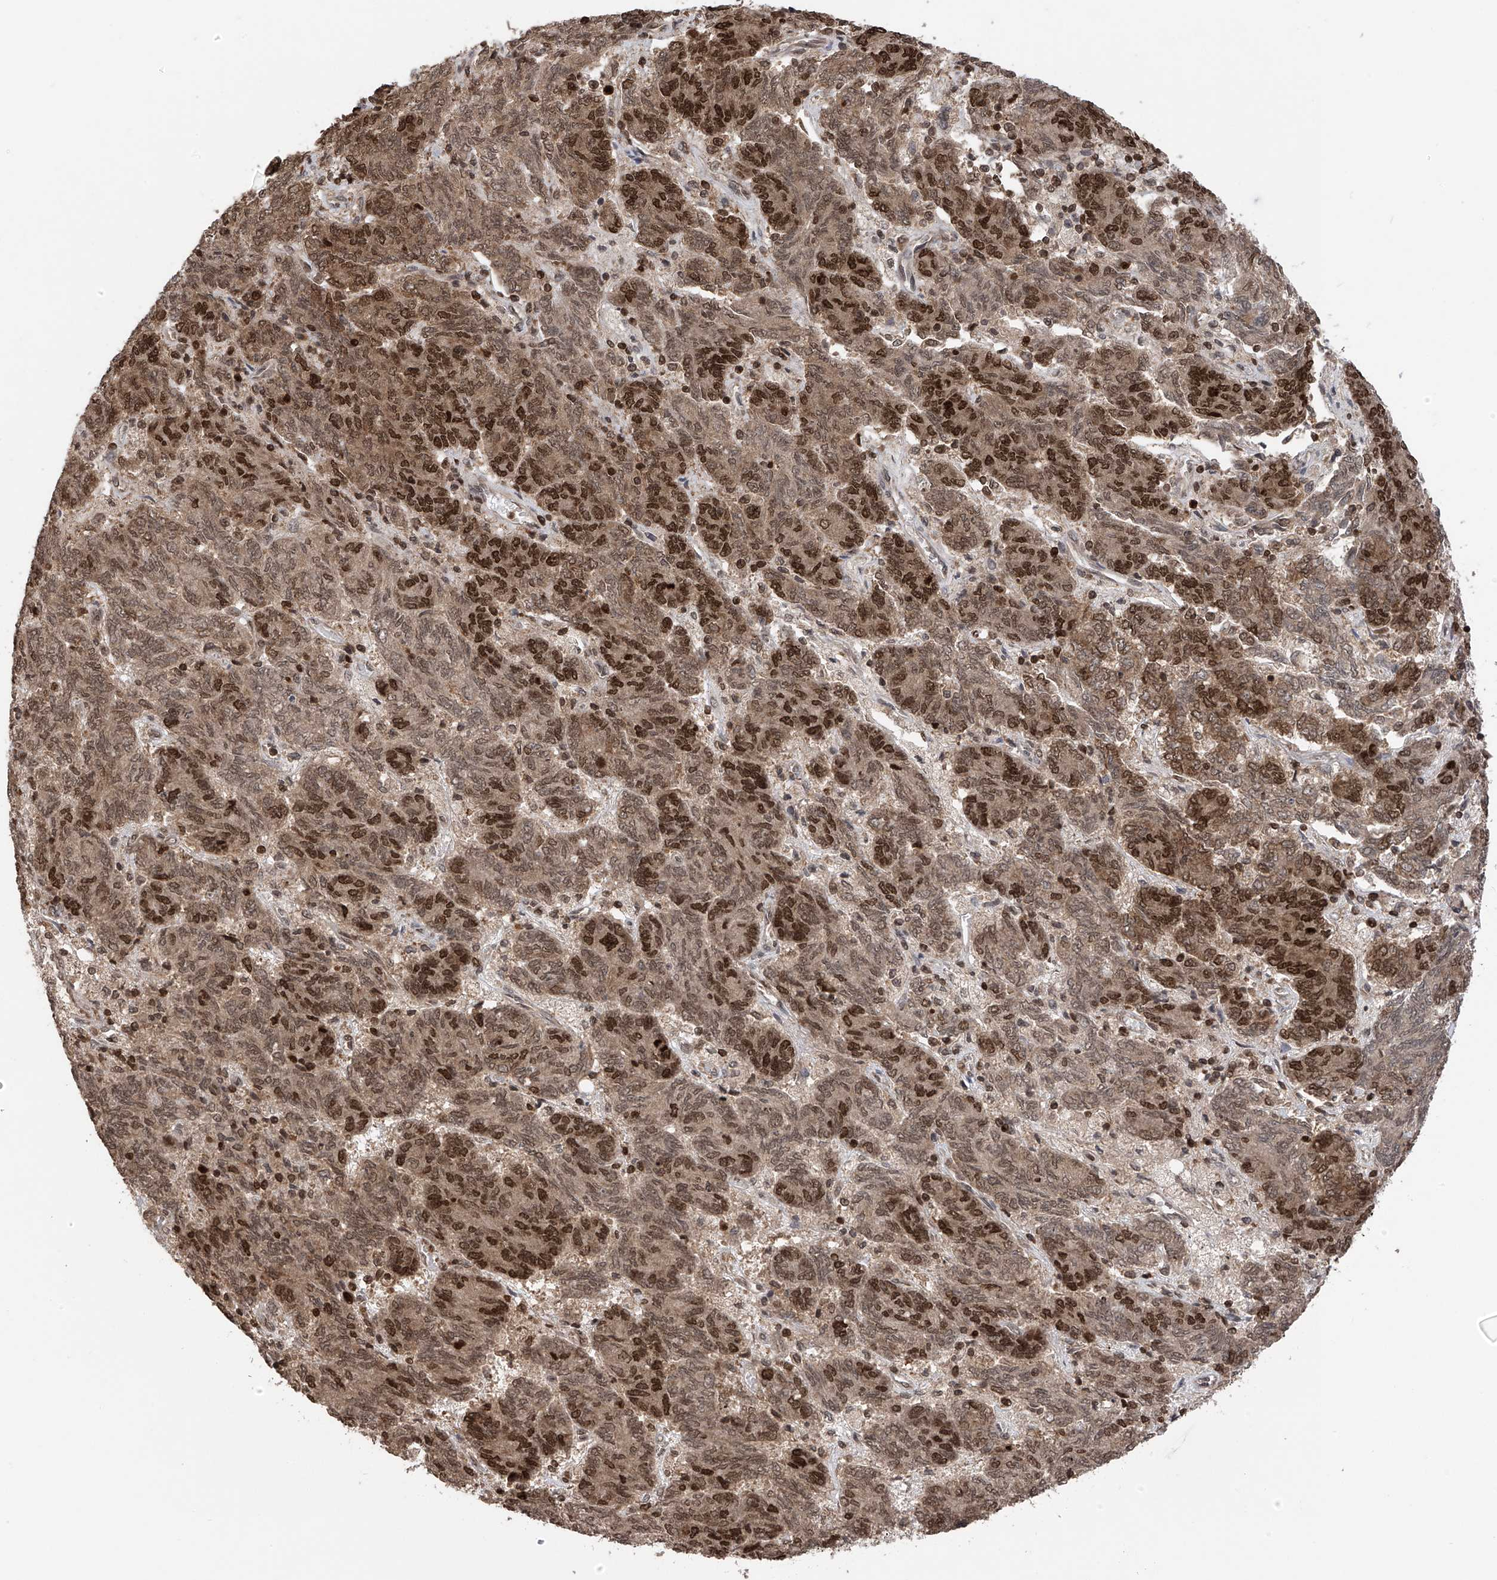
{"staining": {"intensity": "strong", "quantity": "25%-75%", "location": "nuclear"}, "tissue": "endometrial cancer", "cell_type": "Tumor cells", "image_type": "cancer", "snomed": [{"axis": "morphology", "description": "Adenocarcinoma, NOS"}, {"axis": "topography", "description": "Endometrium"}], "caption": "DAB immunohistochemical staining of endometrial cancer (adenocarcinoma) displays strong nuclear protein staining in about 25%-75% of tumor cells.", "gene": "DNAJC9", "patient": {"sex": "female", "age": 80}}